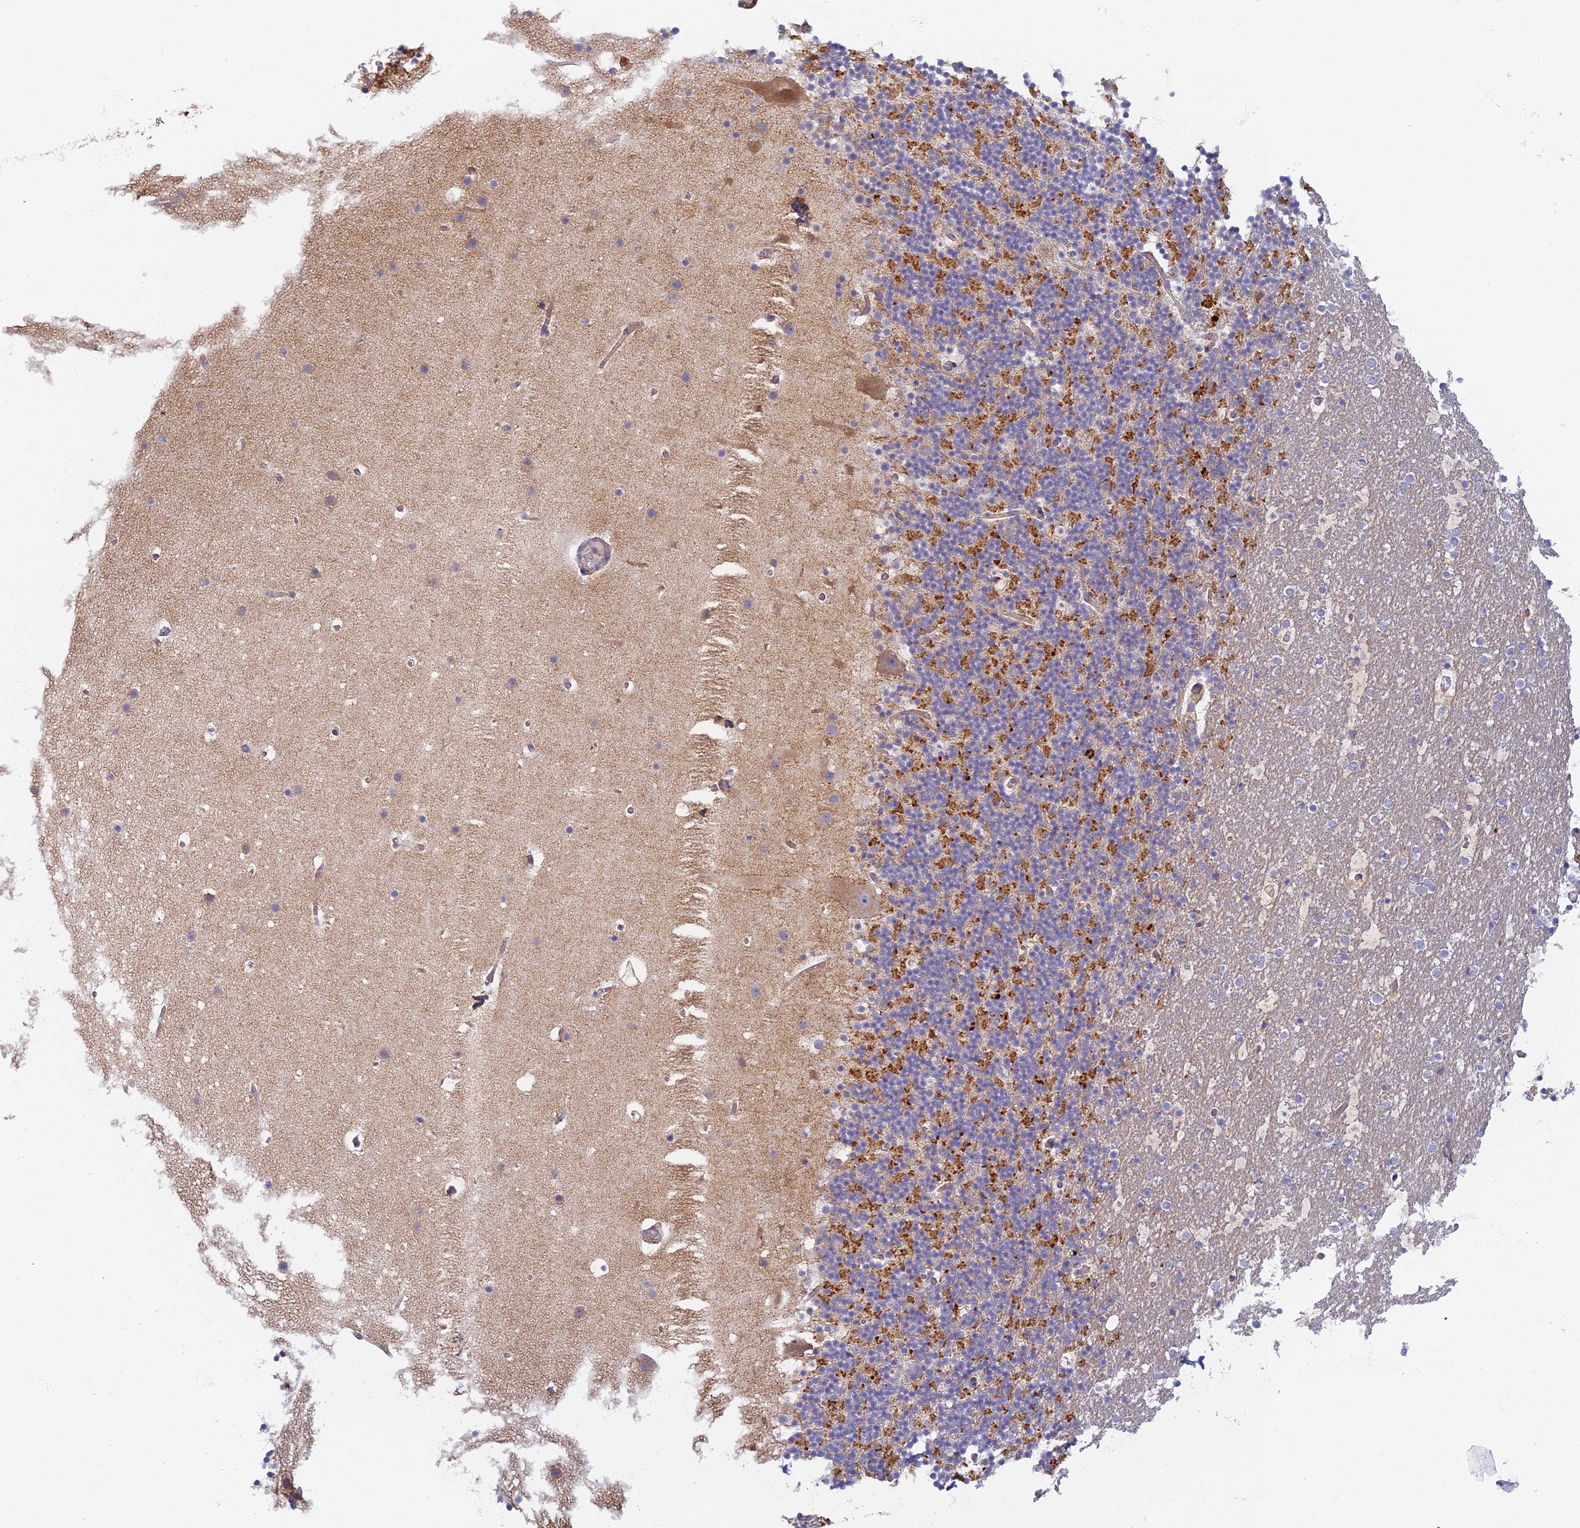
{"staining": {"intensity": "strong", "quantity": "25%-75%", "location": "cytoplasmic/membranous"}, "tissue": "cerebellum", "cell_type": "Cells in granular layer", "image_type": "normal", "snomed": [{"axis": "morphology", "description": "Normal tissue, NOS"}, {"axis": "topography", "description": "Cerebellum"}], "caption": "Approximately 25%-75% of cells in granular layer in benign cerebellum exhibit strong cytoplasmic/membranous protein staining as visualized by brown immunohistochemical staining.", "gene": "PROX2", "patient": {"sex": "male", "age": 57}}